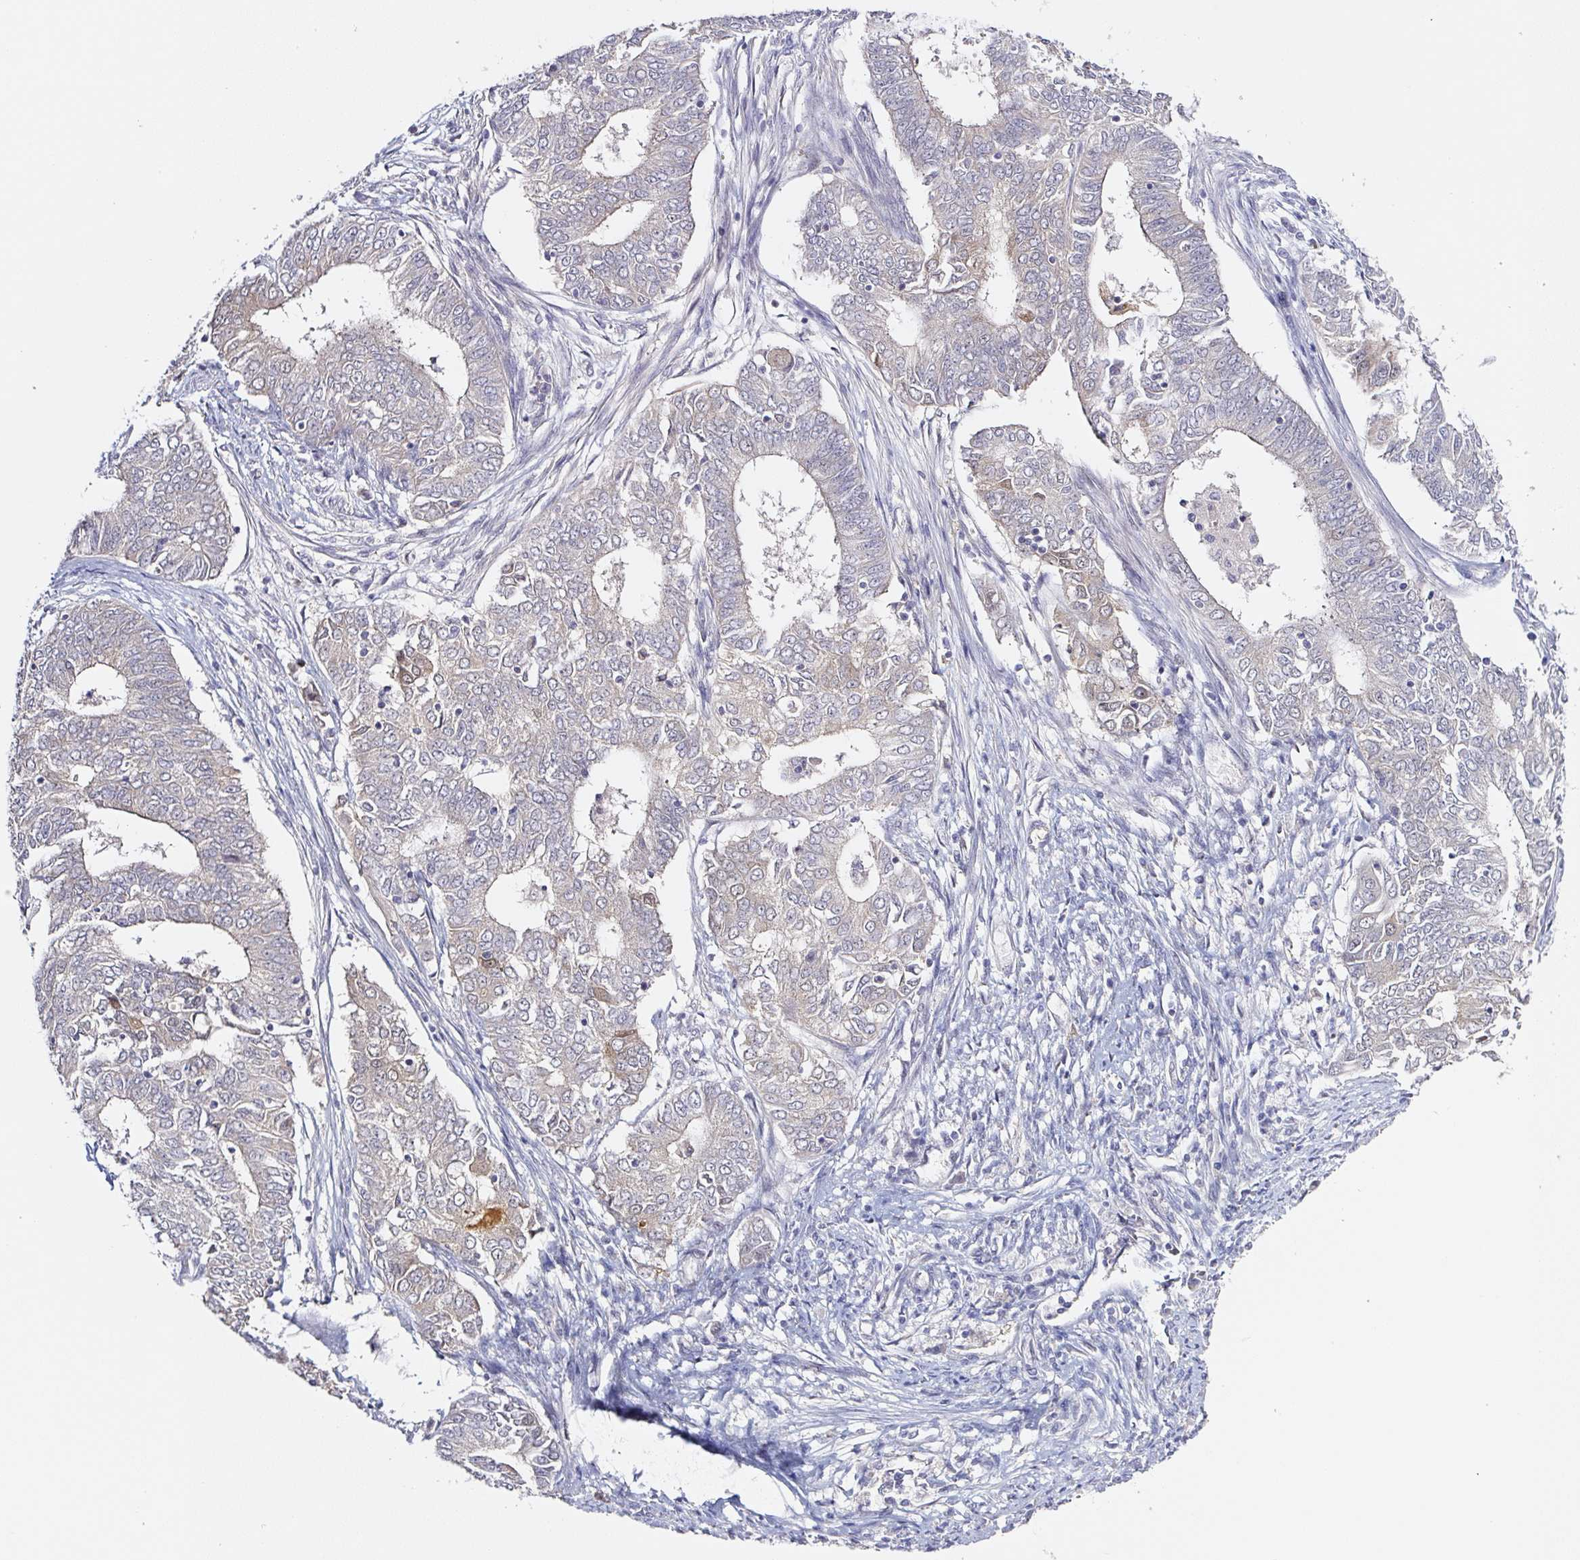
{"staining": {"intensity": "negative", "quantity": "none", "location": "none"}, "tissue": "endometrial cancer", "cell_type": "Tumor cells", "image_type": "cancer", "snomed": [{"axis": "morphology", "description": "Adenocarcinoma, NOS"}, {"axis": "topography", "description": "Endometrium"}], "caption": "Immunohistochemical staining of human endometrial cancer reveals no significant staining in tumor cells. (DAB immunohistochemistry (IHC) with hematoxylin counter stain).", "gene": "PRKAA2", "patient": {"sex": "female", "age": 62}}